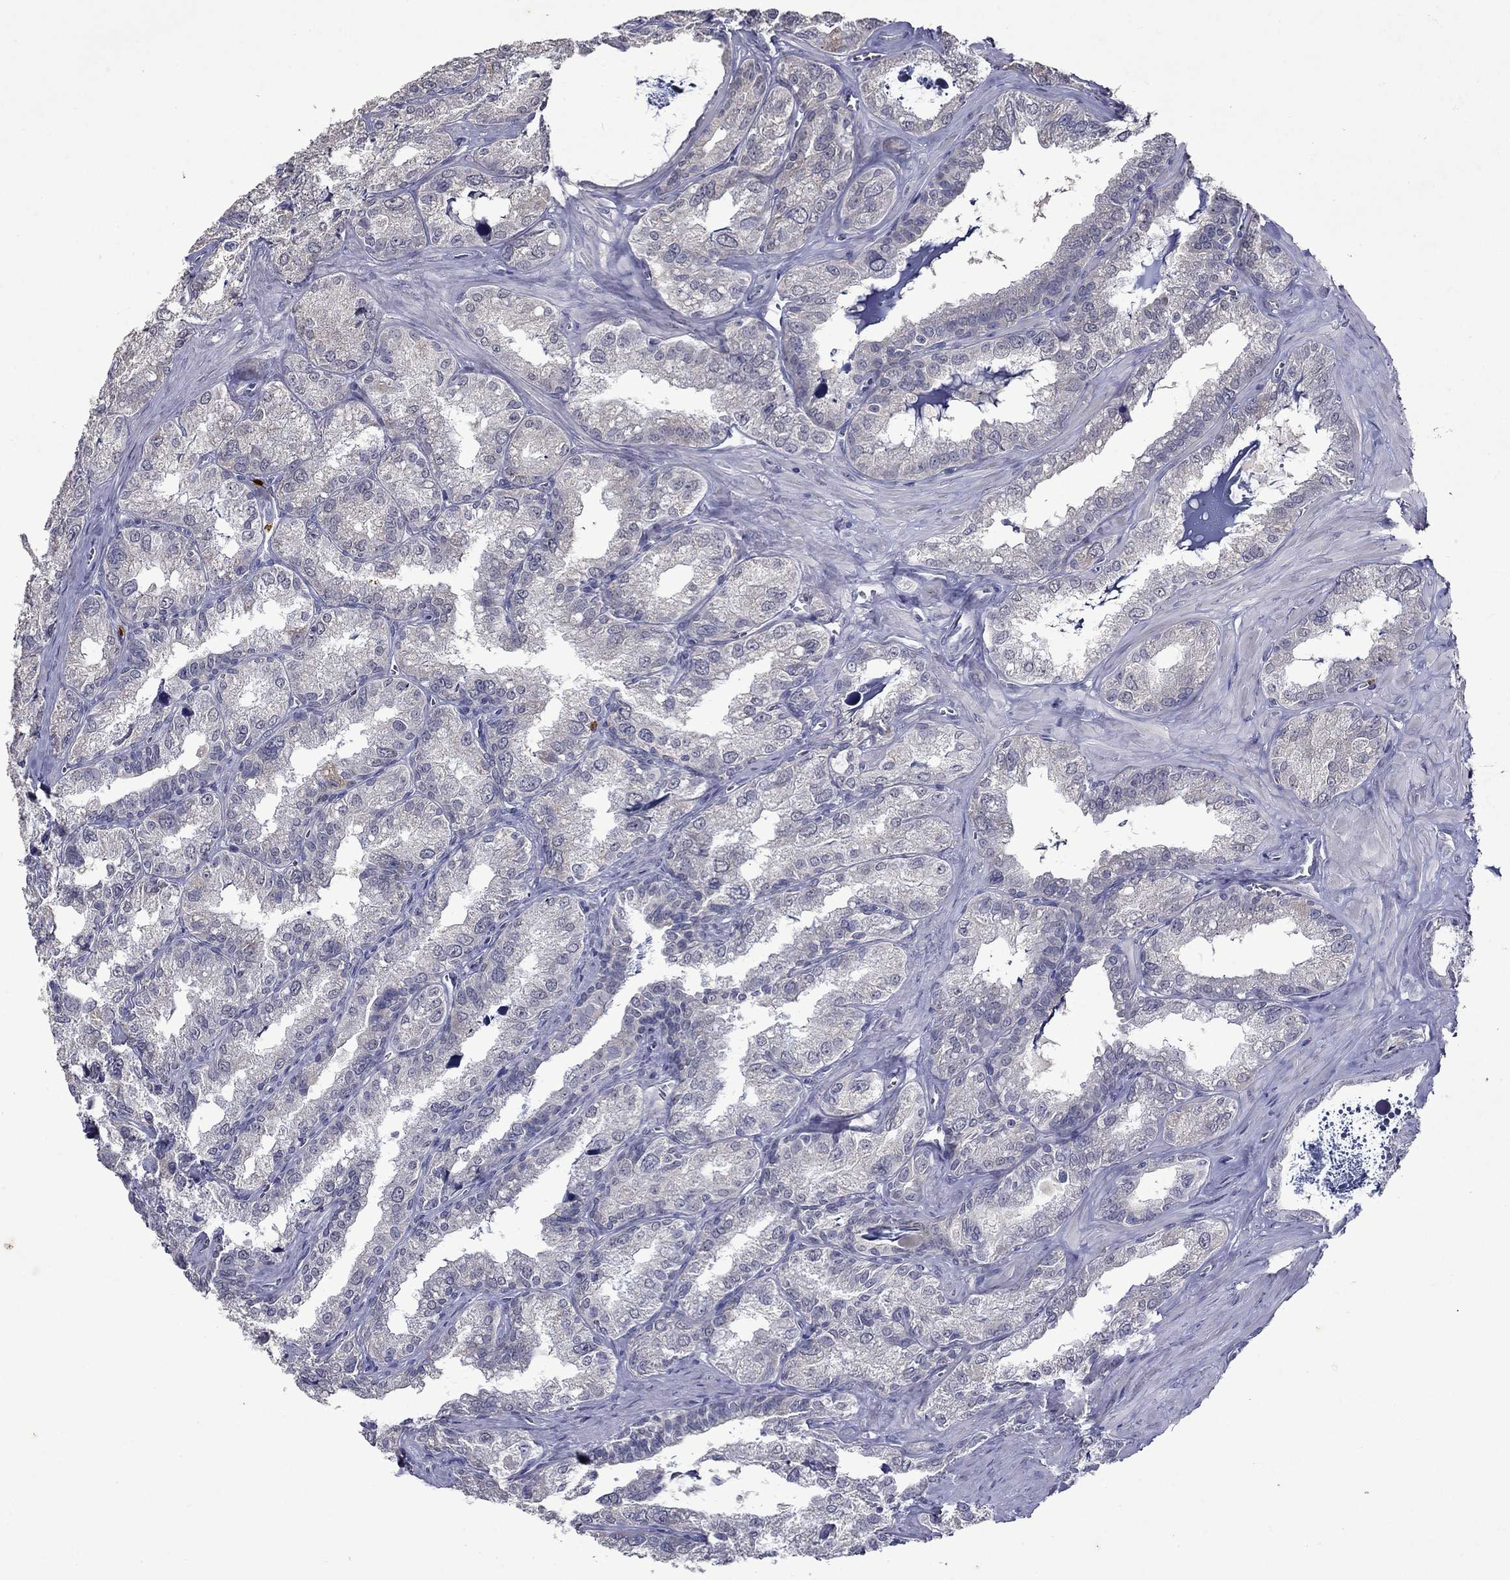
{"staining": {"intensity": "negative", "quantity": "none", "location": "none"}, "tissue": "seminal vesicle", "cell_type": "Glandular cells", "image_type": "normal", "snomed": [{"axis": "morphology", "description": "Normal tissue, NOS"}, {"axis": "topography", "description": "Seminal veicle"}], "caption": "This is a histopathology image of immunohistochemistry (IHC) staining of unremarkable seminal vesicle, which shows no staining in glandular cells. The staining is performed using DAB brown chromogen with nuclei counter-stained in using hematoxylin.", "gene": "IRF5", "patient": {"sex": "male", "age": 57}}